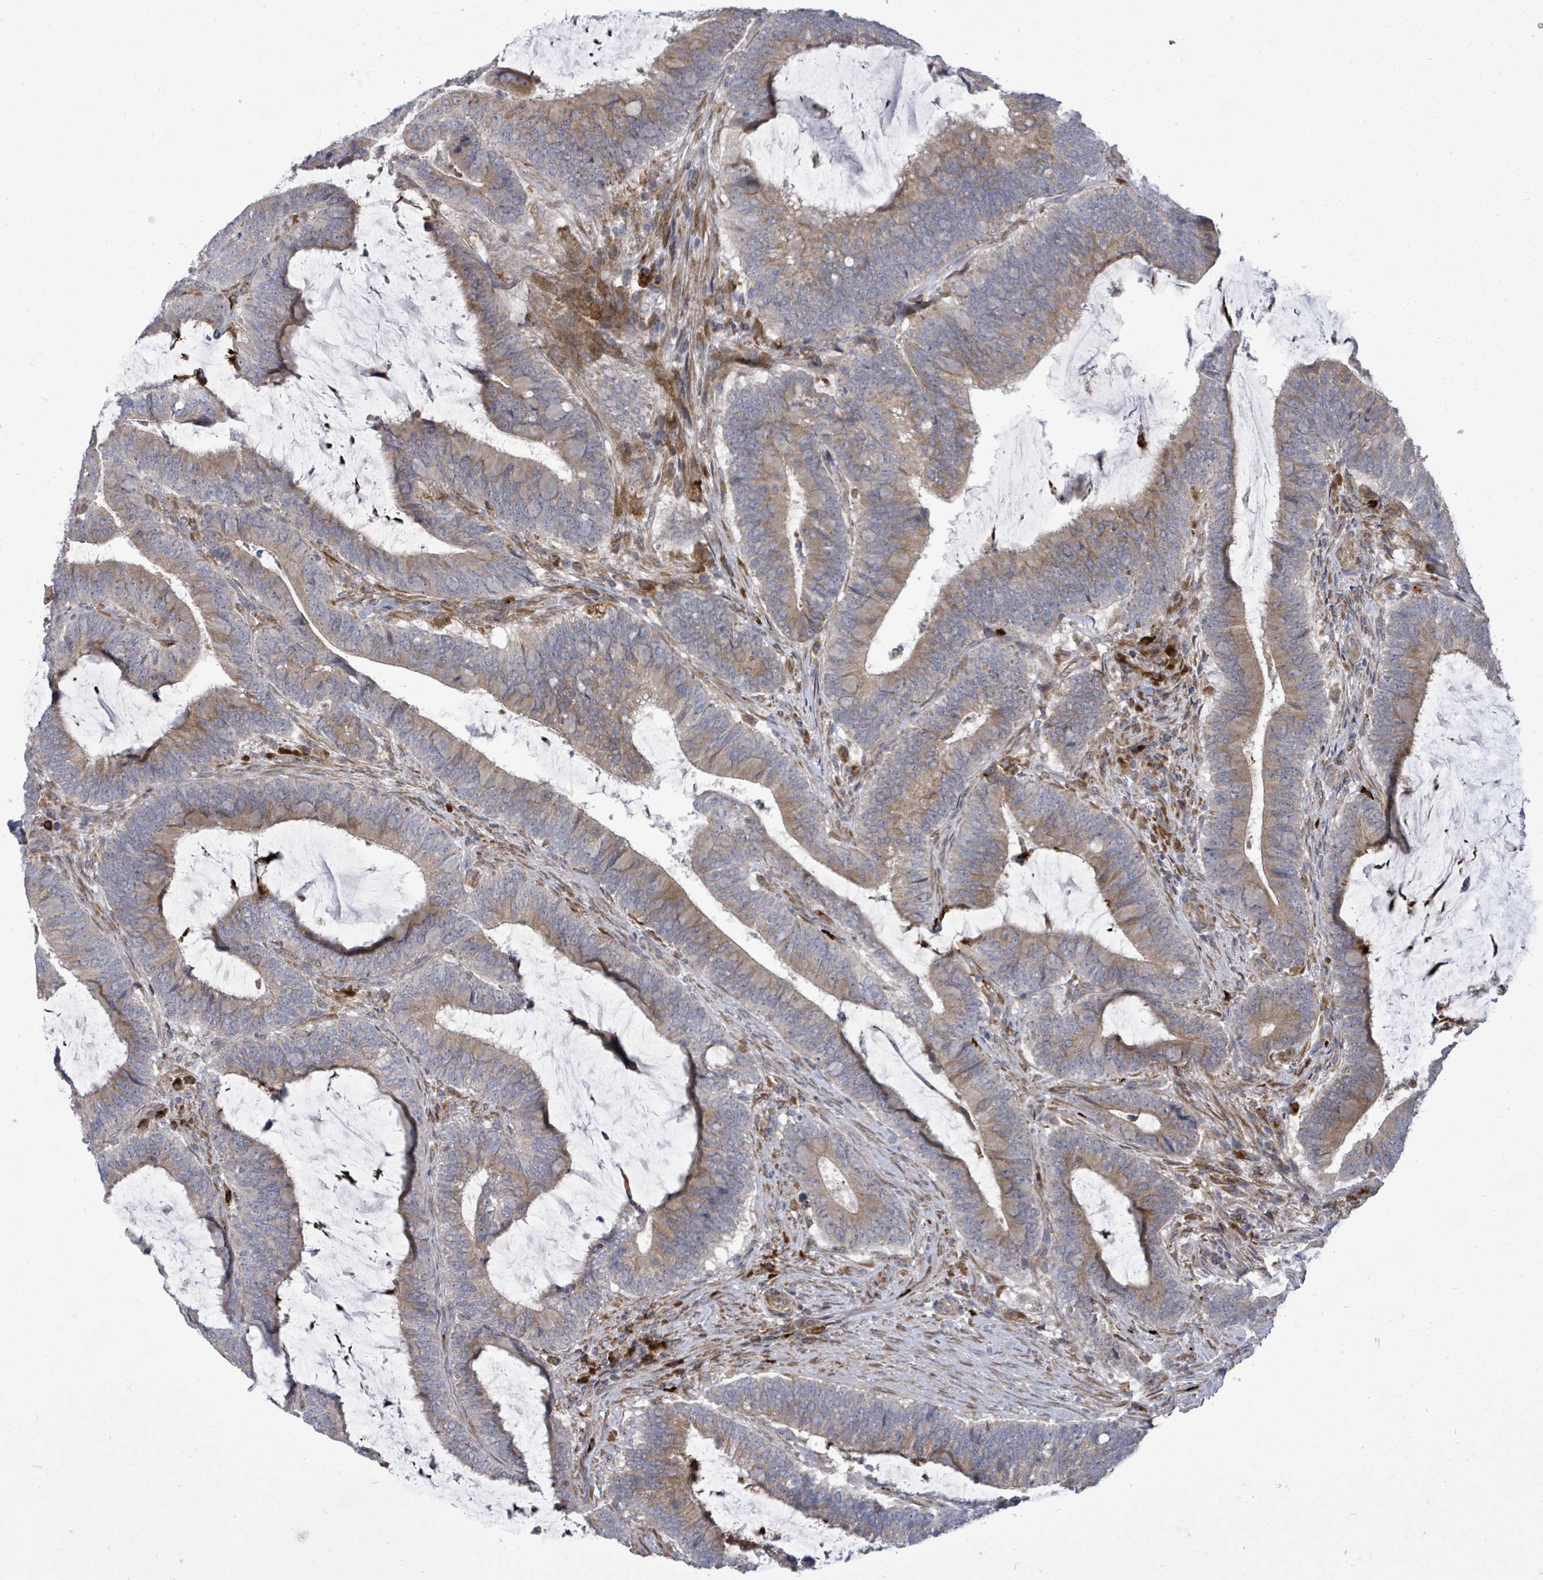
{"staining": {"intensity": "moderate", "quantity": "25%-75%", "location": "cytoplasmic/membranous"}, "tissue": "colorectal cancer", "cell_type": "Tumor cells", "image_type": "cancer", "snomed": [{"axis": "morphology", "description": "Adenocarcinoma, NOS"}, {"axis": "topography", "description": "Colon"}], "caption": "A brown stain labels moderate cytoplasmic/membranous staining of a protein in colorectal cancer (adenocarcinoma) tumor cells.", "gene": "SAR1A", "patient": {"sex": "female", "age": 43}}